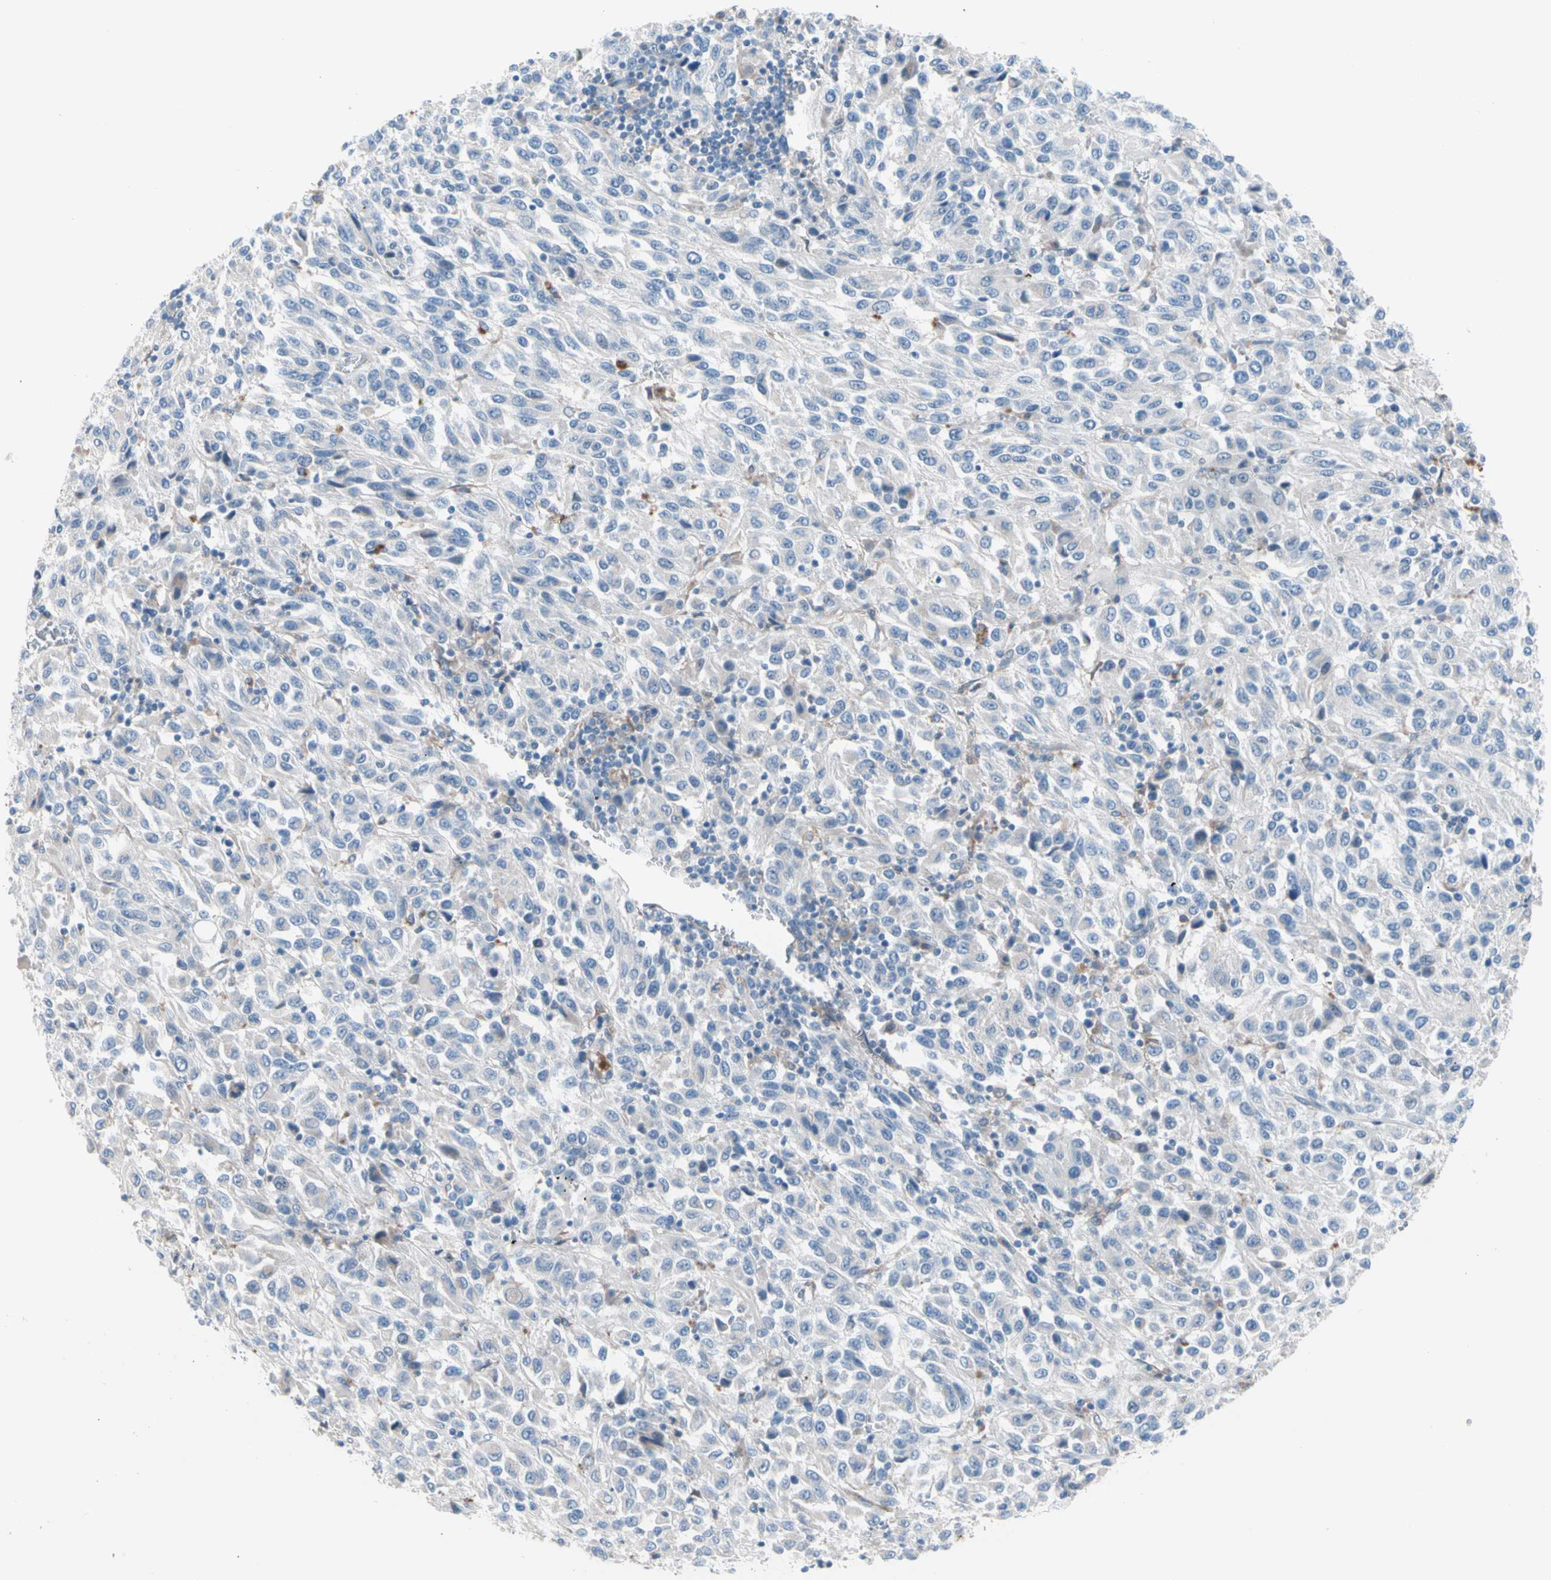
{"staining": {"intensity": "negative", "quantity": "none", "location": "none"}, "tissue": "melanoma", "cell_type": "Tumor cells", "image_type": "cancer", "snomed": [{"axis": "morphology", "description": "Malignant melanoma, Metastatic site"}, {"axis": "topography", "description": "Lung"}], "caption": "A photomicrograph of melanoma stained for a protein shows no brown staining in tumor cells.", "gene": "CASQ1", "patient": {"sex": "male", "age": 64}}